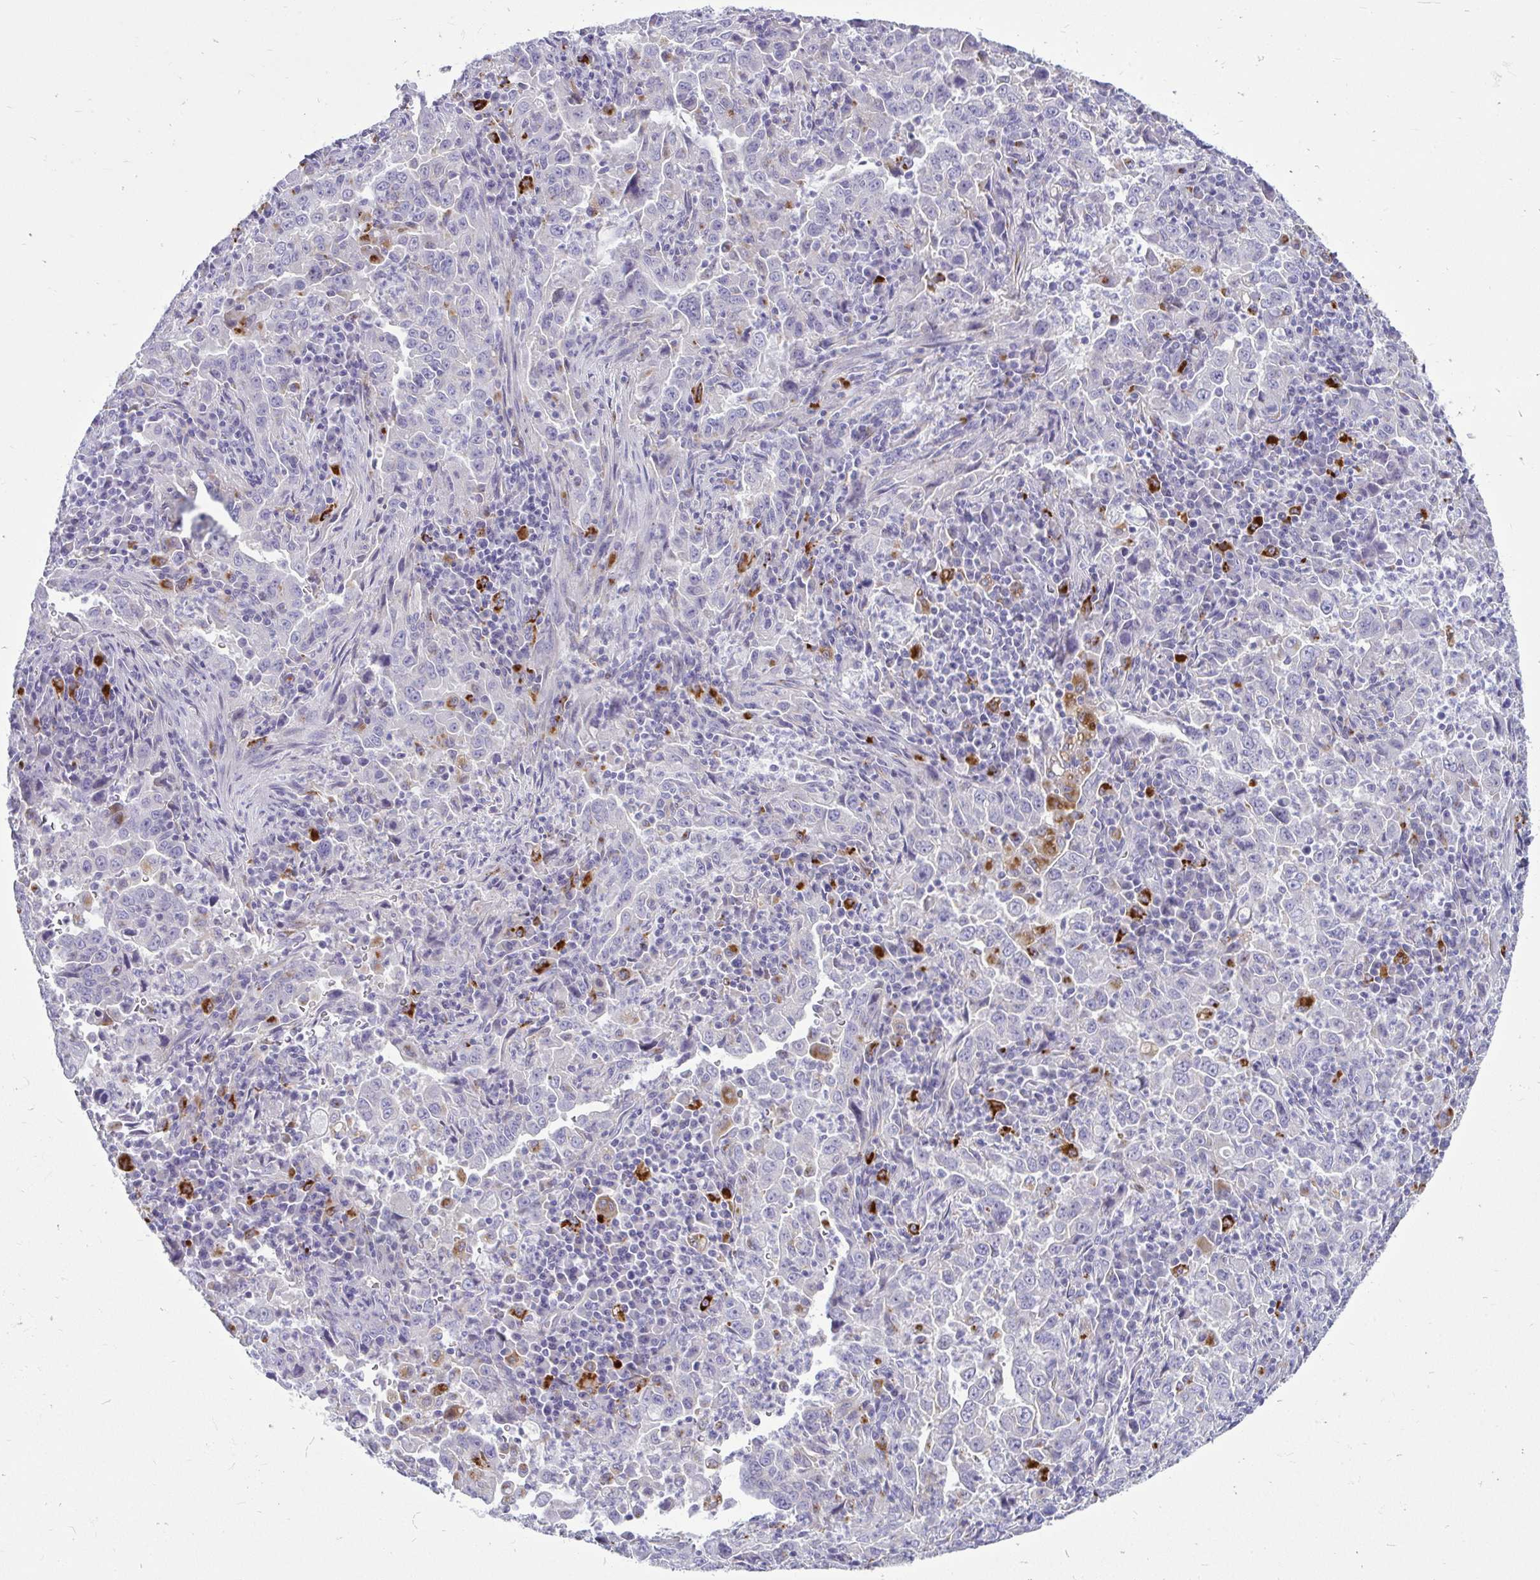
{"staining": {"intensity": "negative", "quantity": "none", "location": "none"}, "tissue": "lung cancer", "cell_type": "Tumor cells", "image_type": "cancer", "snomed": [{"axis": "morphology", "description": "Adenocarcinoma, NOS"}, {"axis": "topography", "description": "Lung"}], "caption": "Lung cancer (adenocarcinoma) stained for a protein using IHC reveals no positivity tumor cells.", "gene": "CTSZ", "patient": {"sex": "male", "age": 67}}